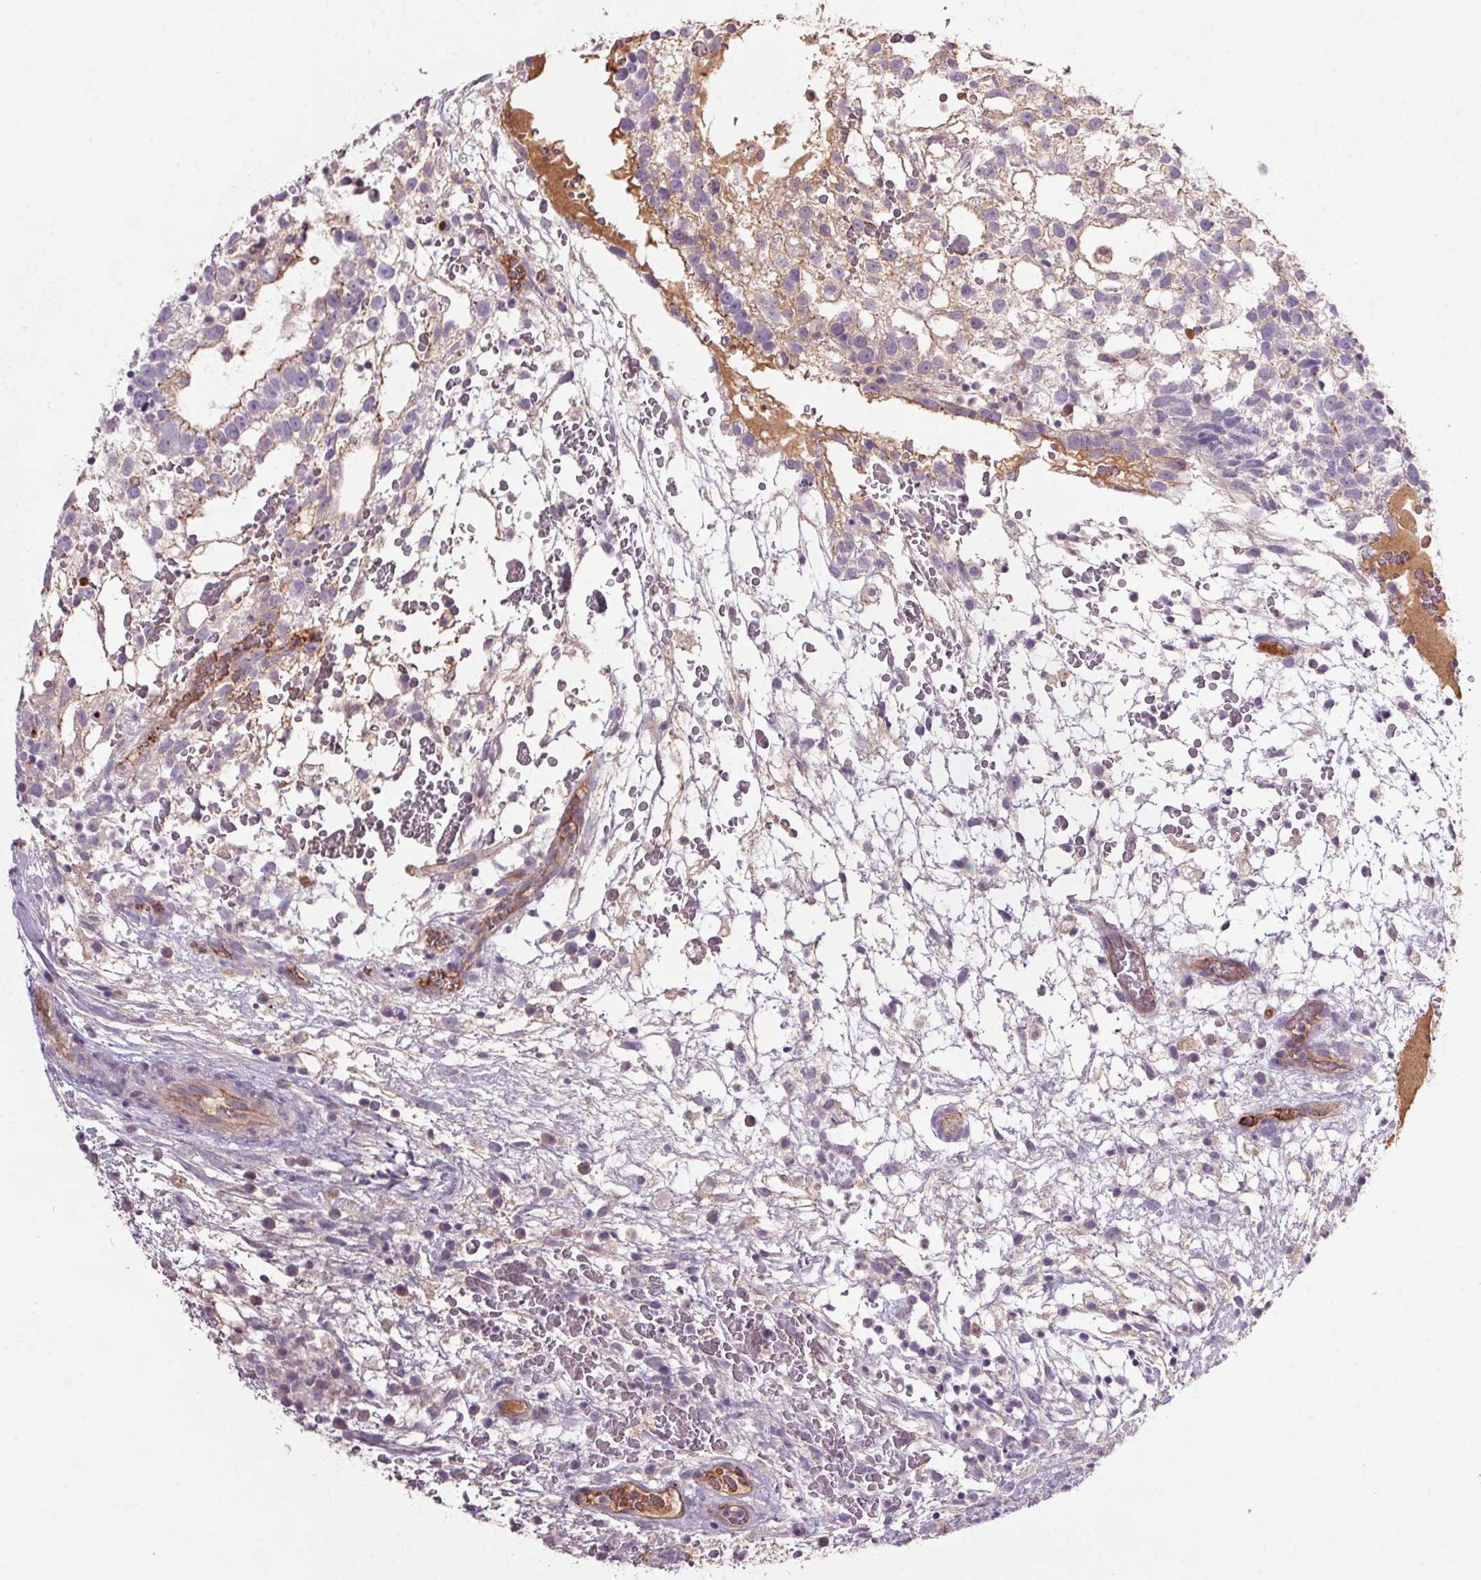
{"staining": {"intensity": "moderate", "quantity": "<25%", "location": "cytoplasmic/membranous"}, "tissue": "testis cancer", "cell_type": "Tumor cells", "image_type": "cancer", "snomed": [{"axis": "morphology", "description": "Normal tissue, NOS"}, {"axis": "morphology", "description": "Carcinoma, Embryonal, NOS"}, {"axis": "topography", "description": "Testis"}], "caption": "Human testis cancer stained with a protein marker reveals moderate staining in tumor cells.", "gene": "APOC4", "patient": {"sex": "male", "age": 32}}